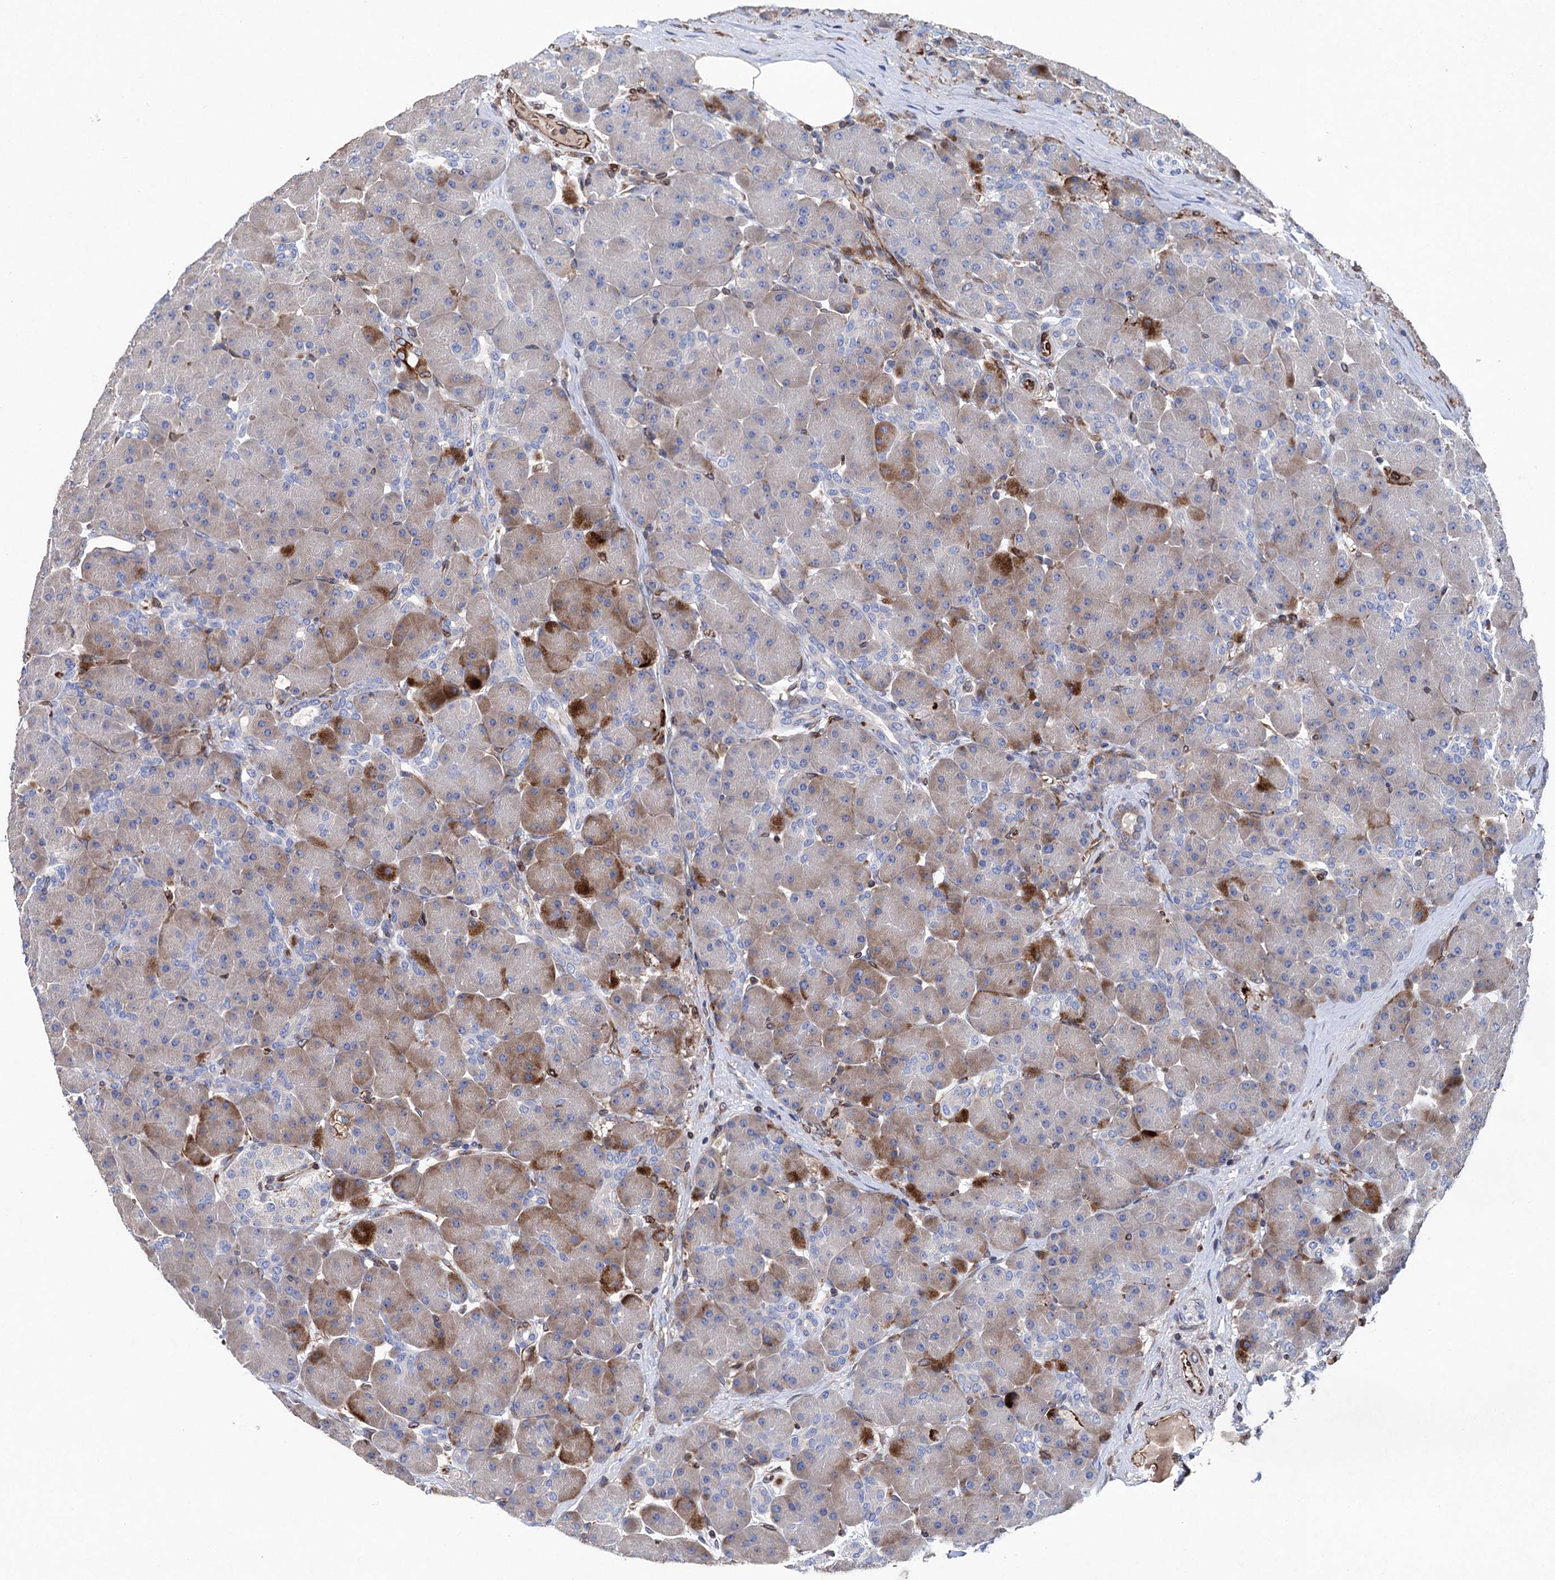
{"staining": {"intensity": "strong", "quantity": "<25%", "location": "cytoplasmic/membranous"}, "tissue": "pancreas", "cell_type": "Exocrine glandular cells", "image_type": "normal", "snomed": [{"axis": "morphology", "description": "Normal tissue, NOS"}, {"axis": "topography", "description": "Pancreas"}], "caption": "The immunohistochemical stain shows strong cytoplasmic/membranous positivity in exocrine glandular cells of unremarkable pancreas. Immunohistochemistry (ihc) stains the protein in brown and the nuclei are stained blue.", "gene": "STING1", "patient": {"sex": "male", "age": 66}}